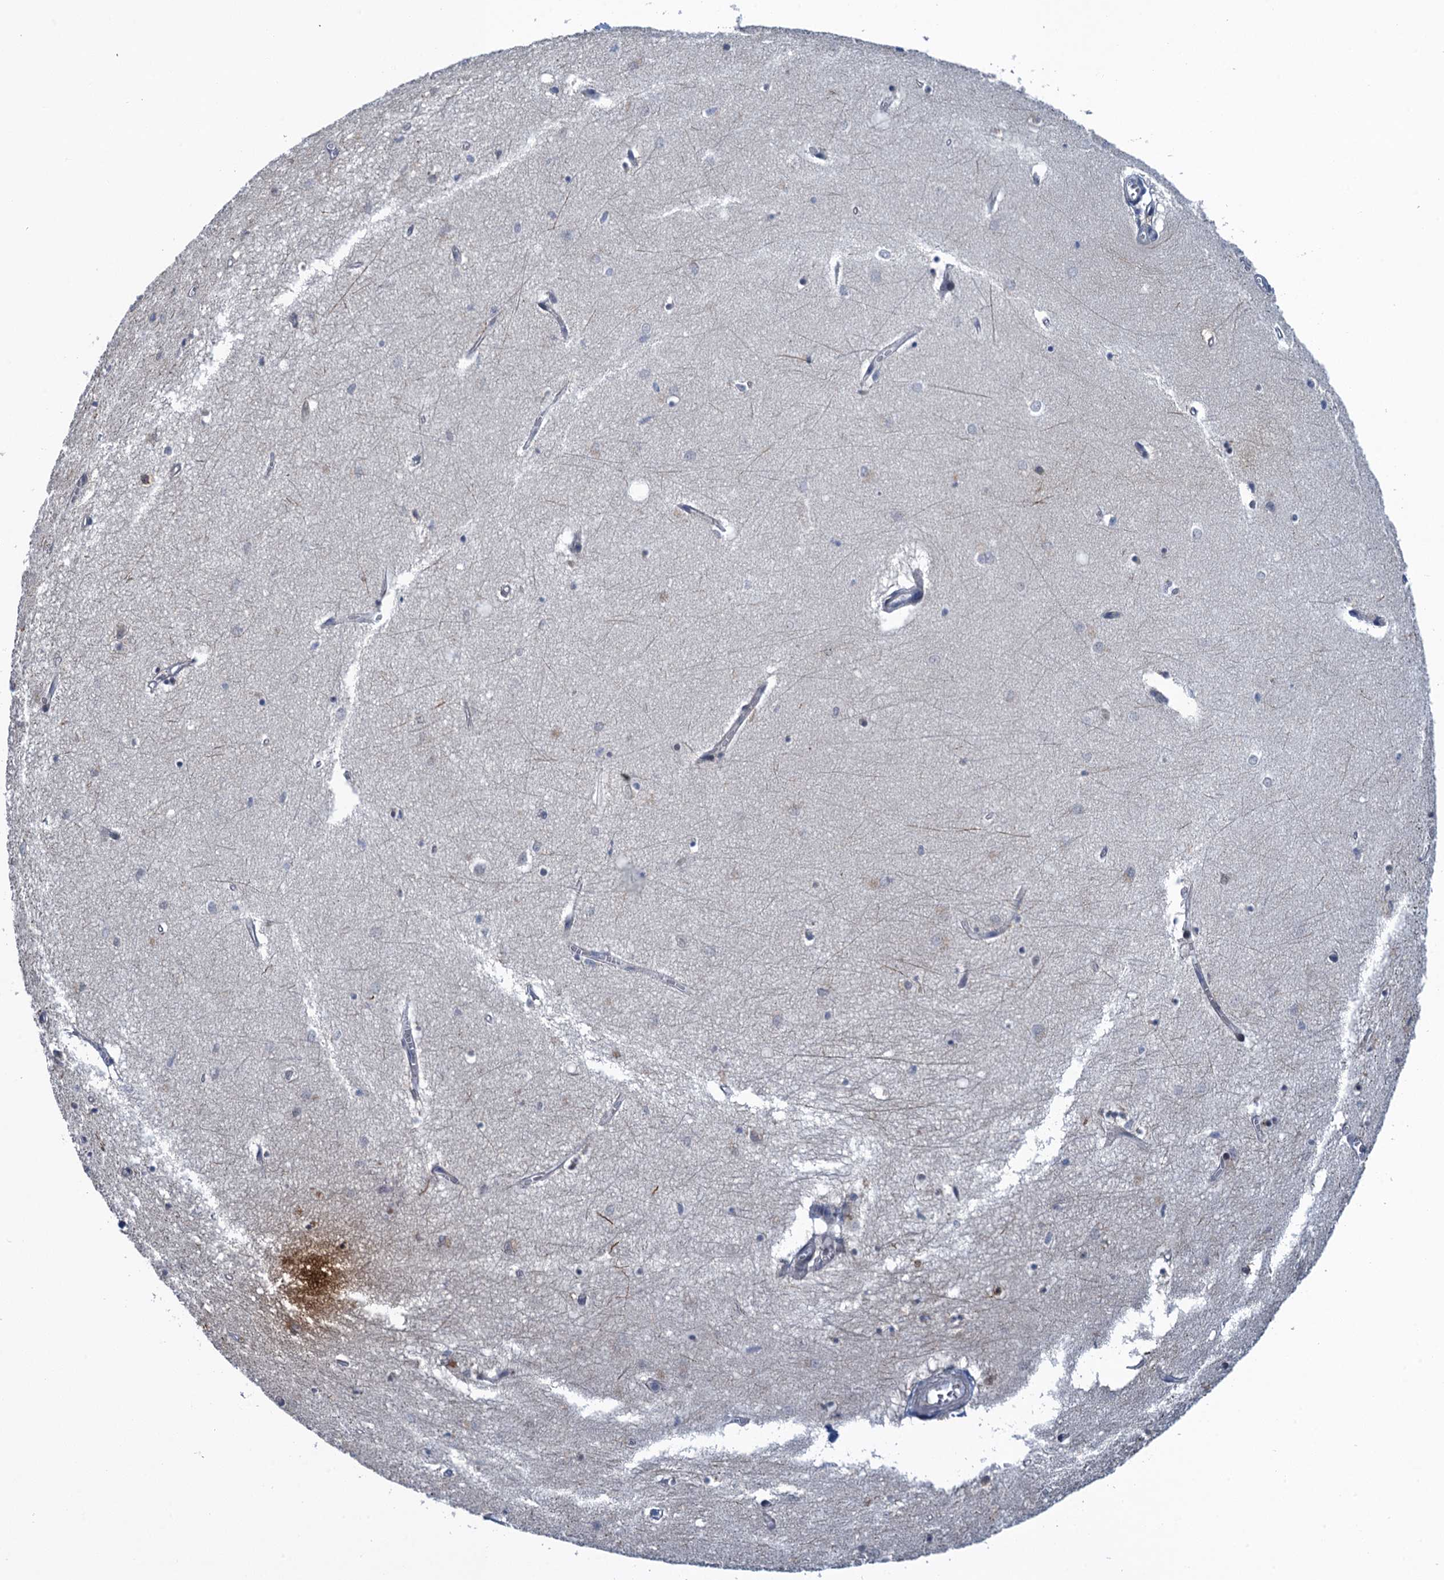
{"staining": {"intensity": "moderate", "quantity": "<25%", "location": "nuclear"}, "tissue": "hippocampus", "cell_type": "Glial cells", "image_type": "normal", "snomed": [{"axis": "morphology", "description": "Normal tissue, NOS"}, {"axis": "topography", "description": "Hippocampus"}], "caption": "Brown immunohistochemical staining in unremarkable human hippocampus shows moderate nuclear positivity in approximately <25% of glial cells.", "gene": "MRFAP1", "patient": {"sex": "female", "age": 64}}